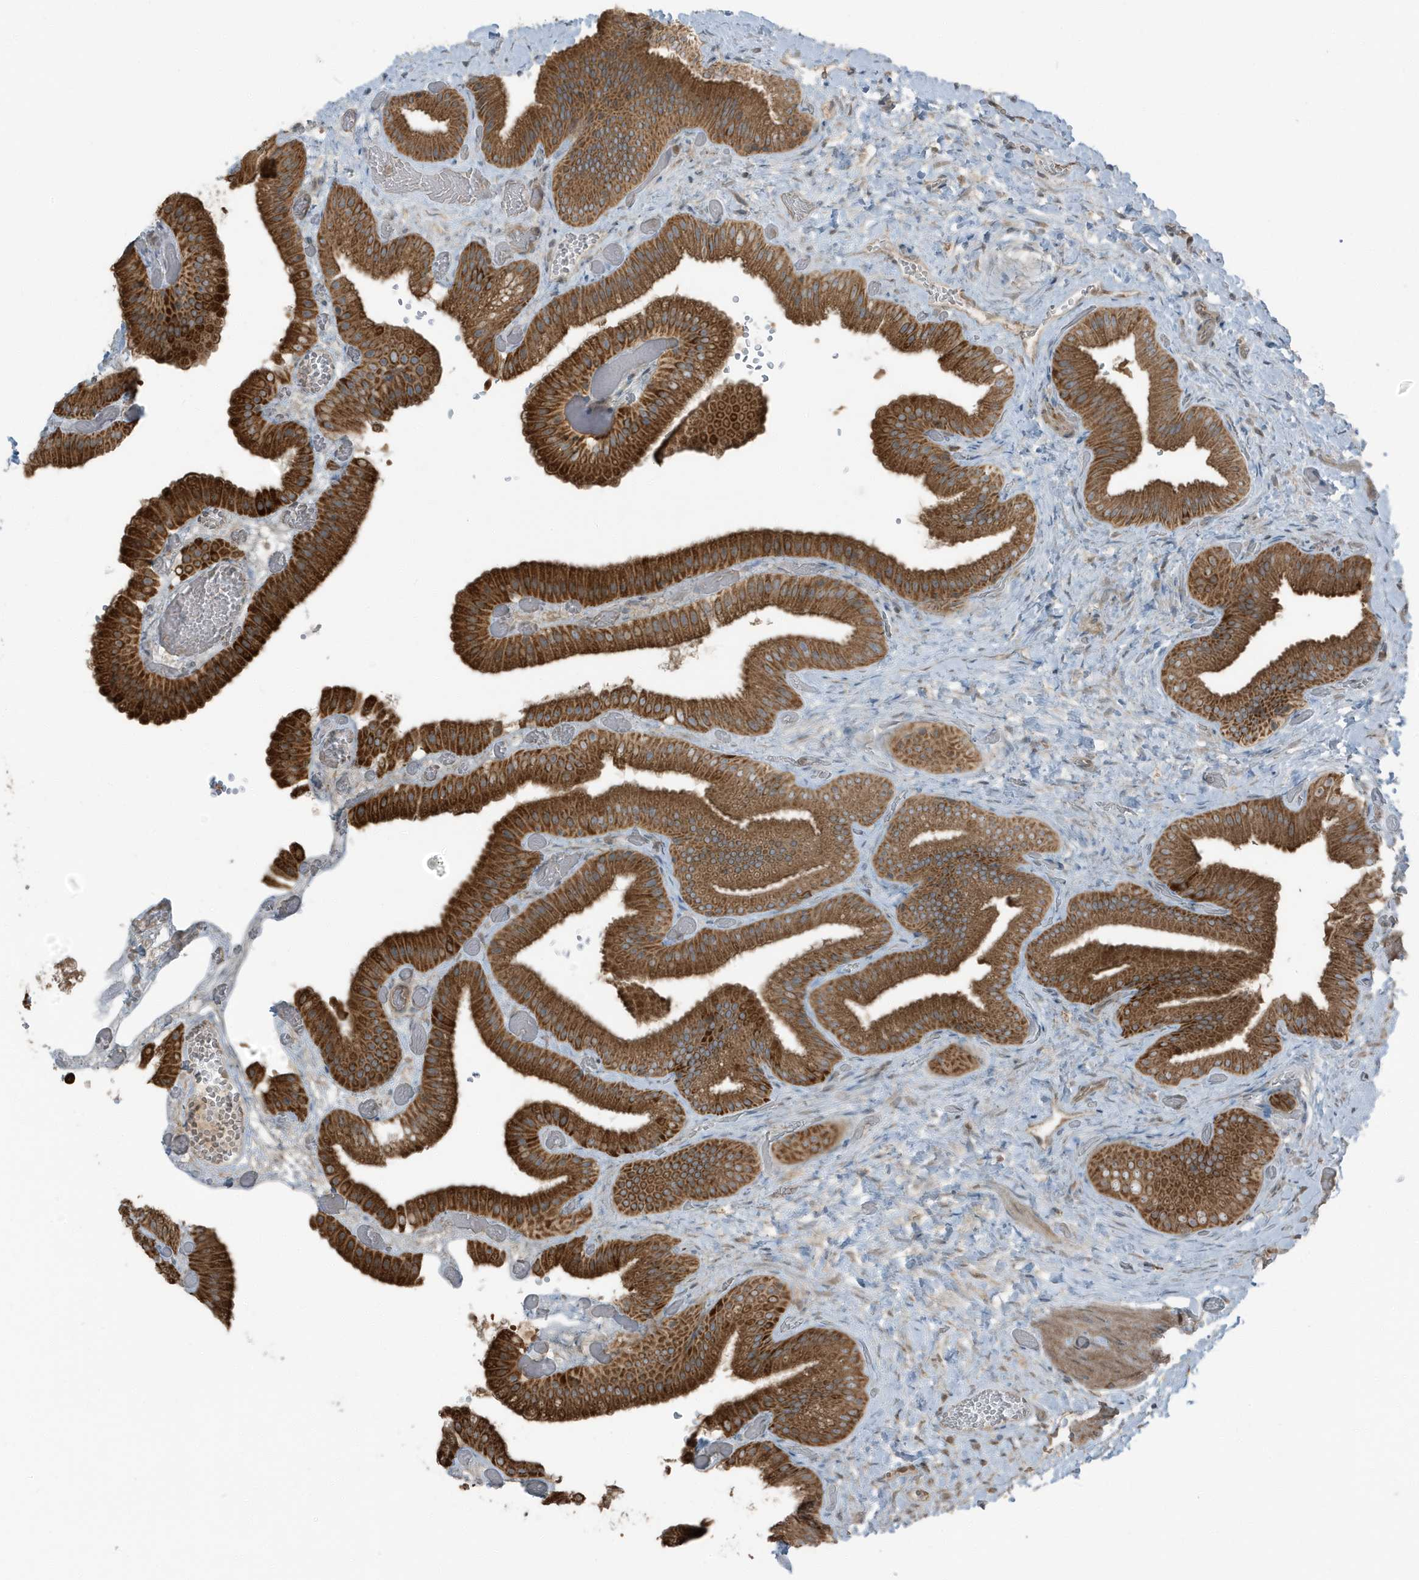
{"staining": {"intensity": "strong", "quantity": ">75%", "location": "cytoplasmic/membranous"}, "tissue": "gallbladder", "cell_type": "Glandular cells", "image_type": "normal", "snomed": [{"axis": "morphology", "description": "Normal tissue, NOS"}, {"axis": "topography", "description": "Gallbladder"}], "caption": "This is a photomicrograph of immunohistochemistry staining of unremarkable gallbladder, which shows strong expression in the cytoplasmic/membranous of glandular cells.", "gene": "AZI2", "patient": {"sex": "female", "age": 64}}